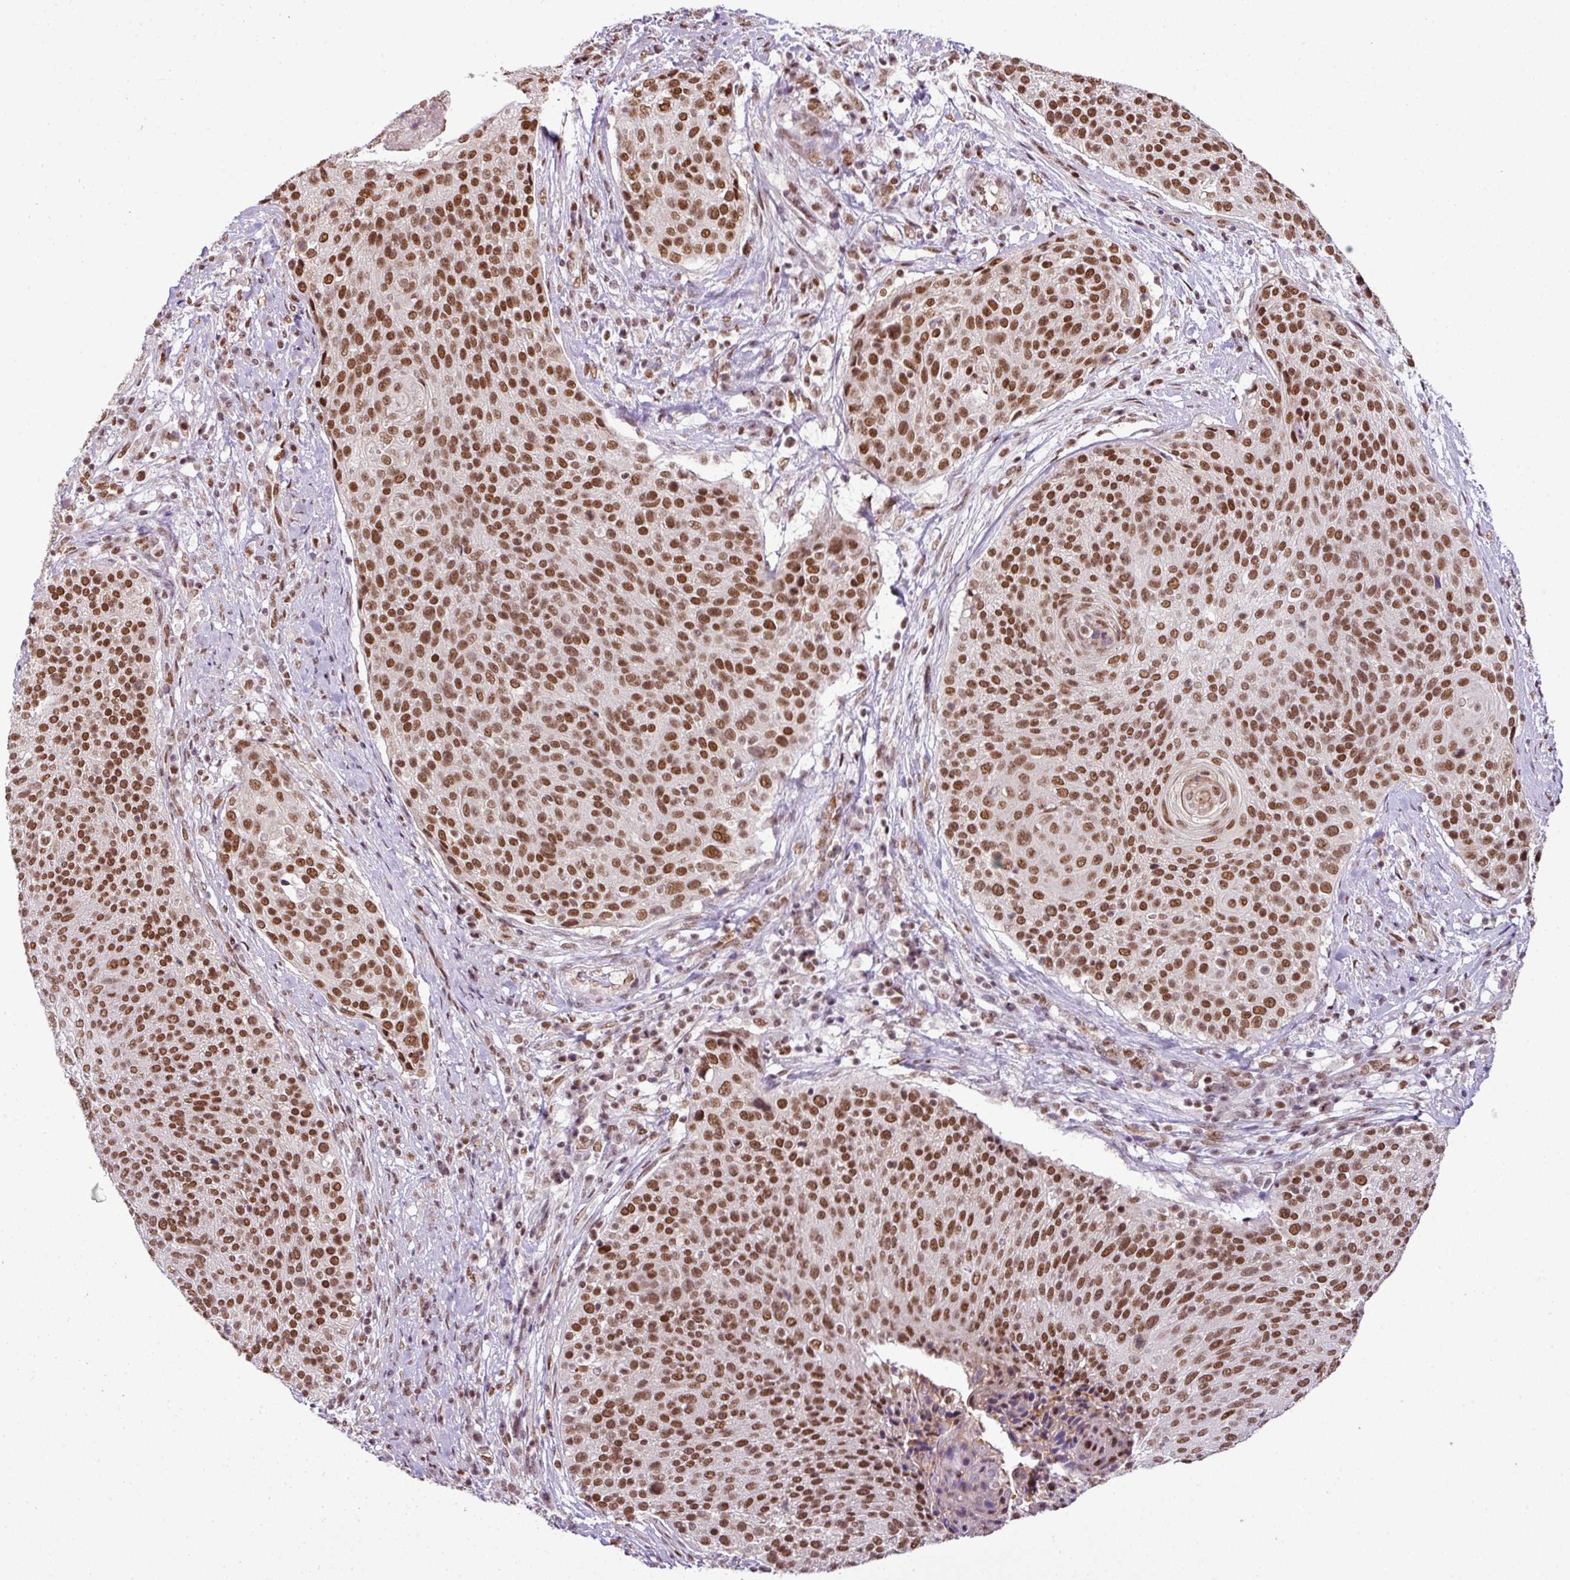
{"staining": {"intensity": "moderate", "quantity": ">75%", "location": "nuclear"}, "tissue": "cervical cancer", "cell_type": "Tumor cells", "image_type": "cancer", "snomed": [{"axis": "morphology", "description": "Squamous cell carcinoma, NOS"}, {"axis": "topography", "description": "Cervix"}], "caption": "Immunohistochemistry image of neoplastic tissue: human cervical squamous cell carcinoma stained using immunohistochemistry (IHC) shows medium levels of moderate protein expression localized specifically in the nuclear of tumor cells, appearing as a nuclear brown color.", "gene": "PGAP4", "patient": {"sex": "female", "age": 31}}